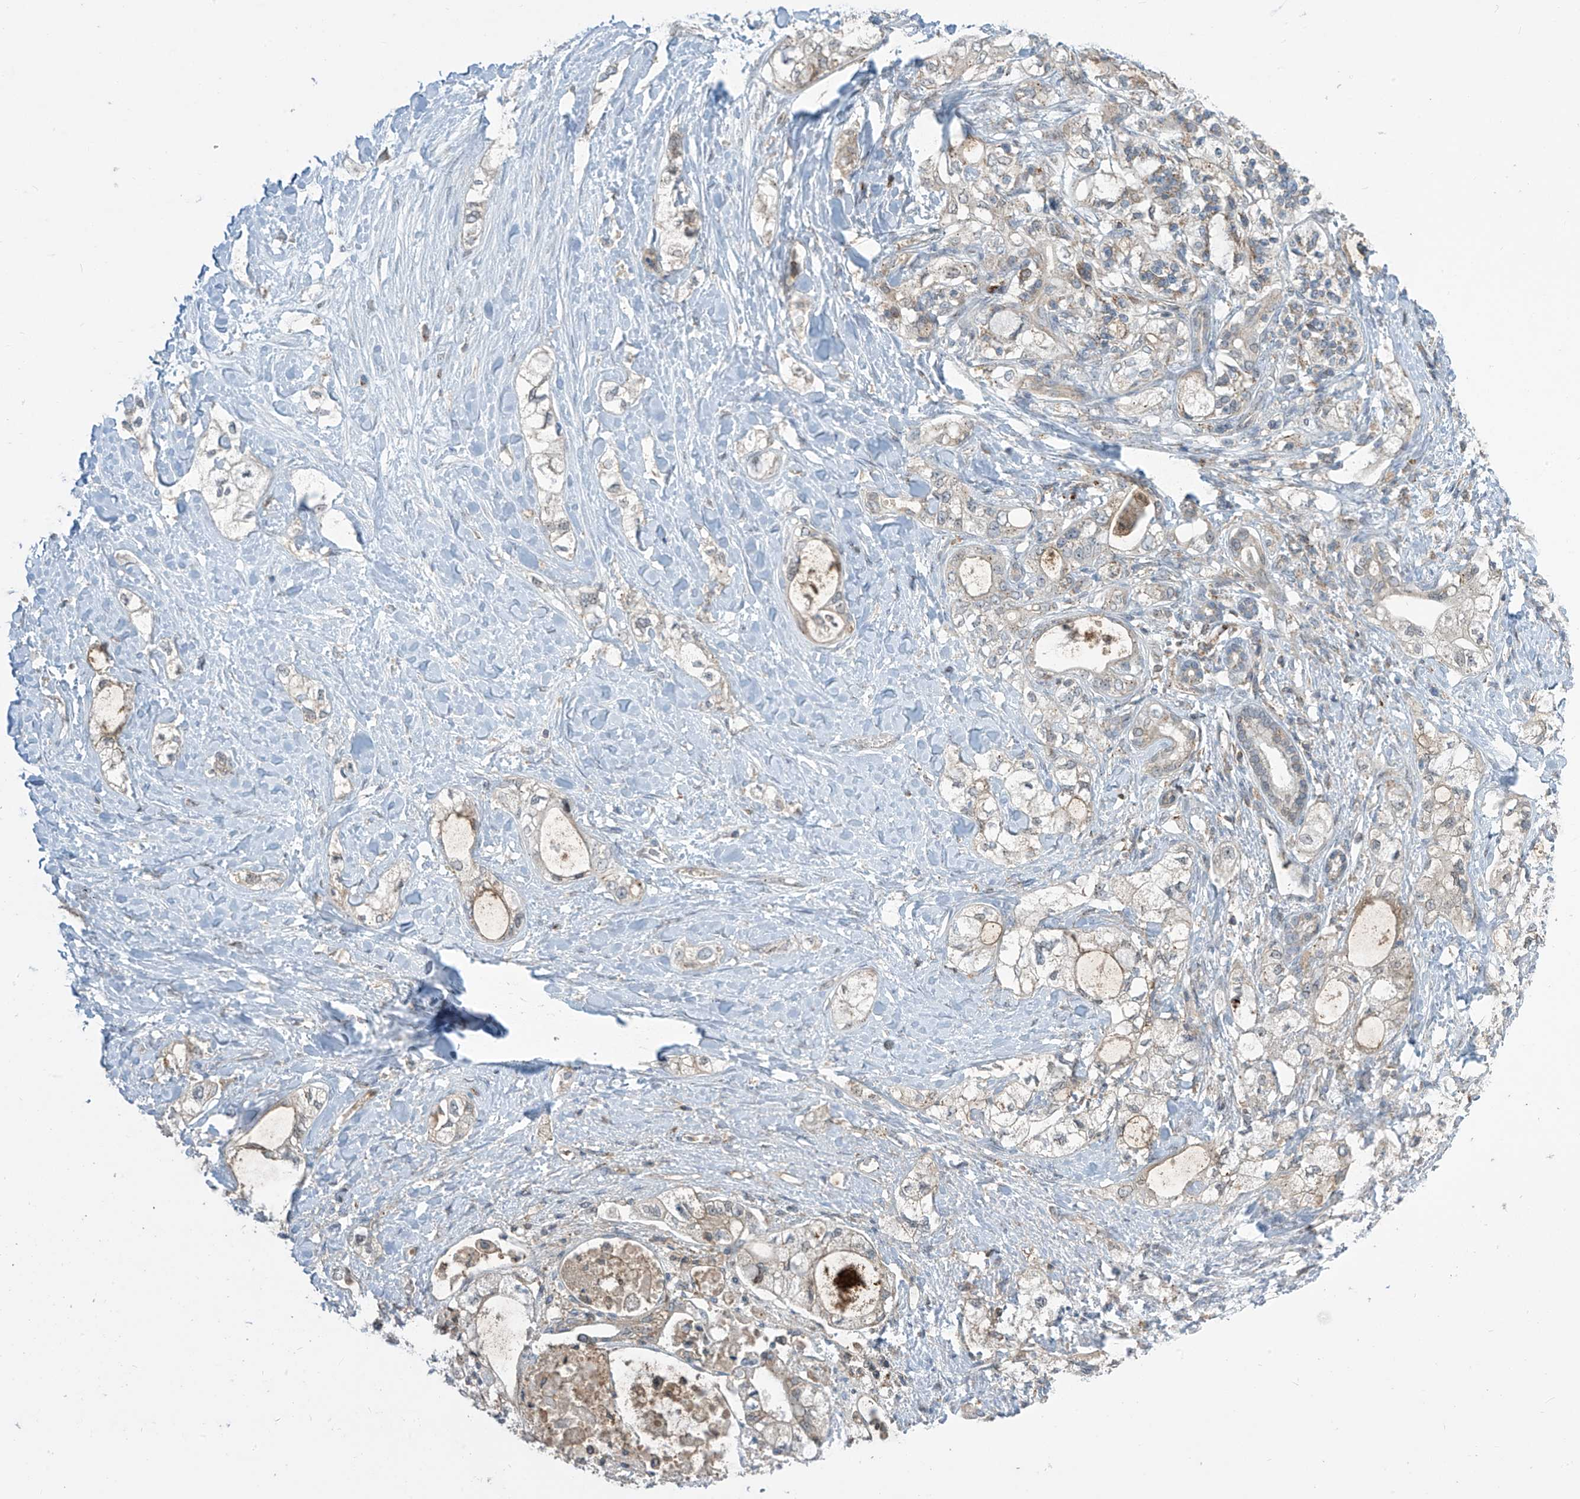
{"staining": {"intensity": "weak", "quantity": "<25%", "location": "cytoplasmic/membranous"}, "tissue": "pancreatic cancer", "cell_type": "Tumor cells", "image_type": "cancer", "snomed": [{"axis": "morphology", "description": "Adenocarcinoma, NOS"}, {"axis": "topography", "description": "Pancreas"}], "caption": "DAB (3,3'-diaminobenzidine) immunohistochemical staining of human pancreatic cancer (adenocarcinoma) reveals no significant positivity in tumor cells.", "gene": "PARVG", "patient": {"sex": "male", "age": 70}}